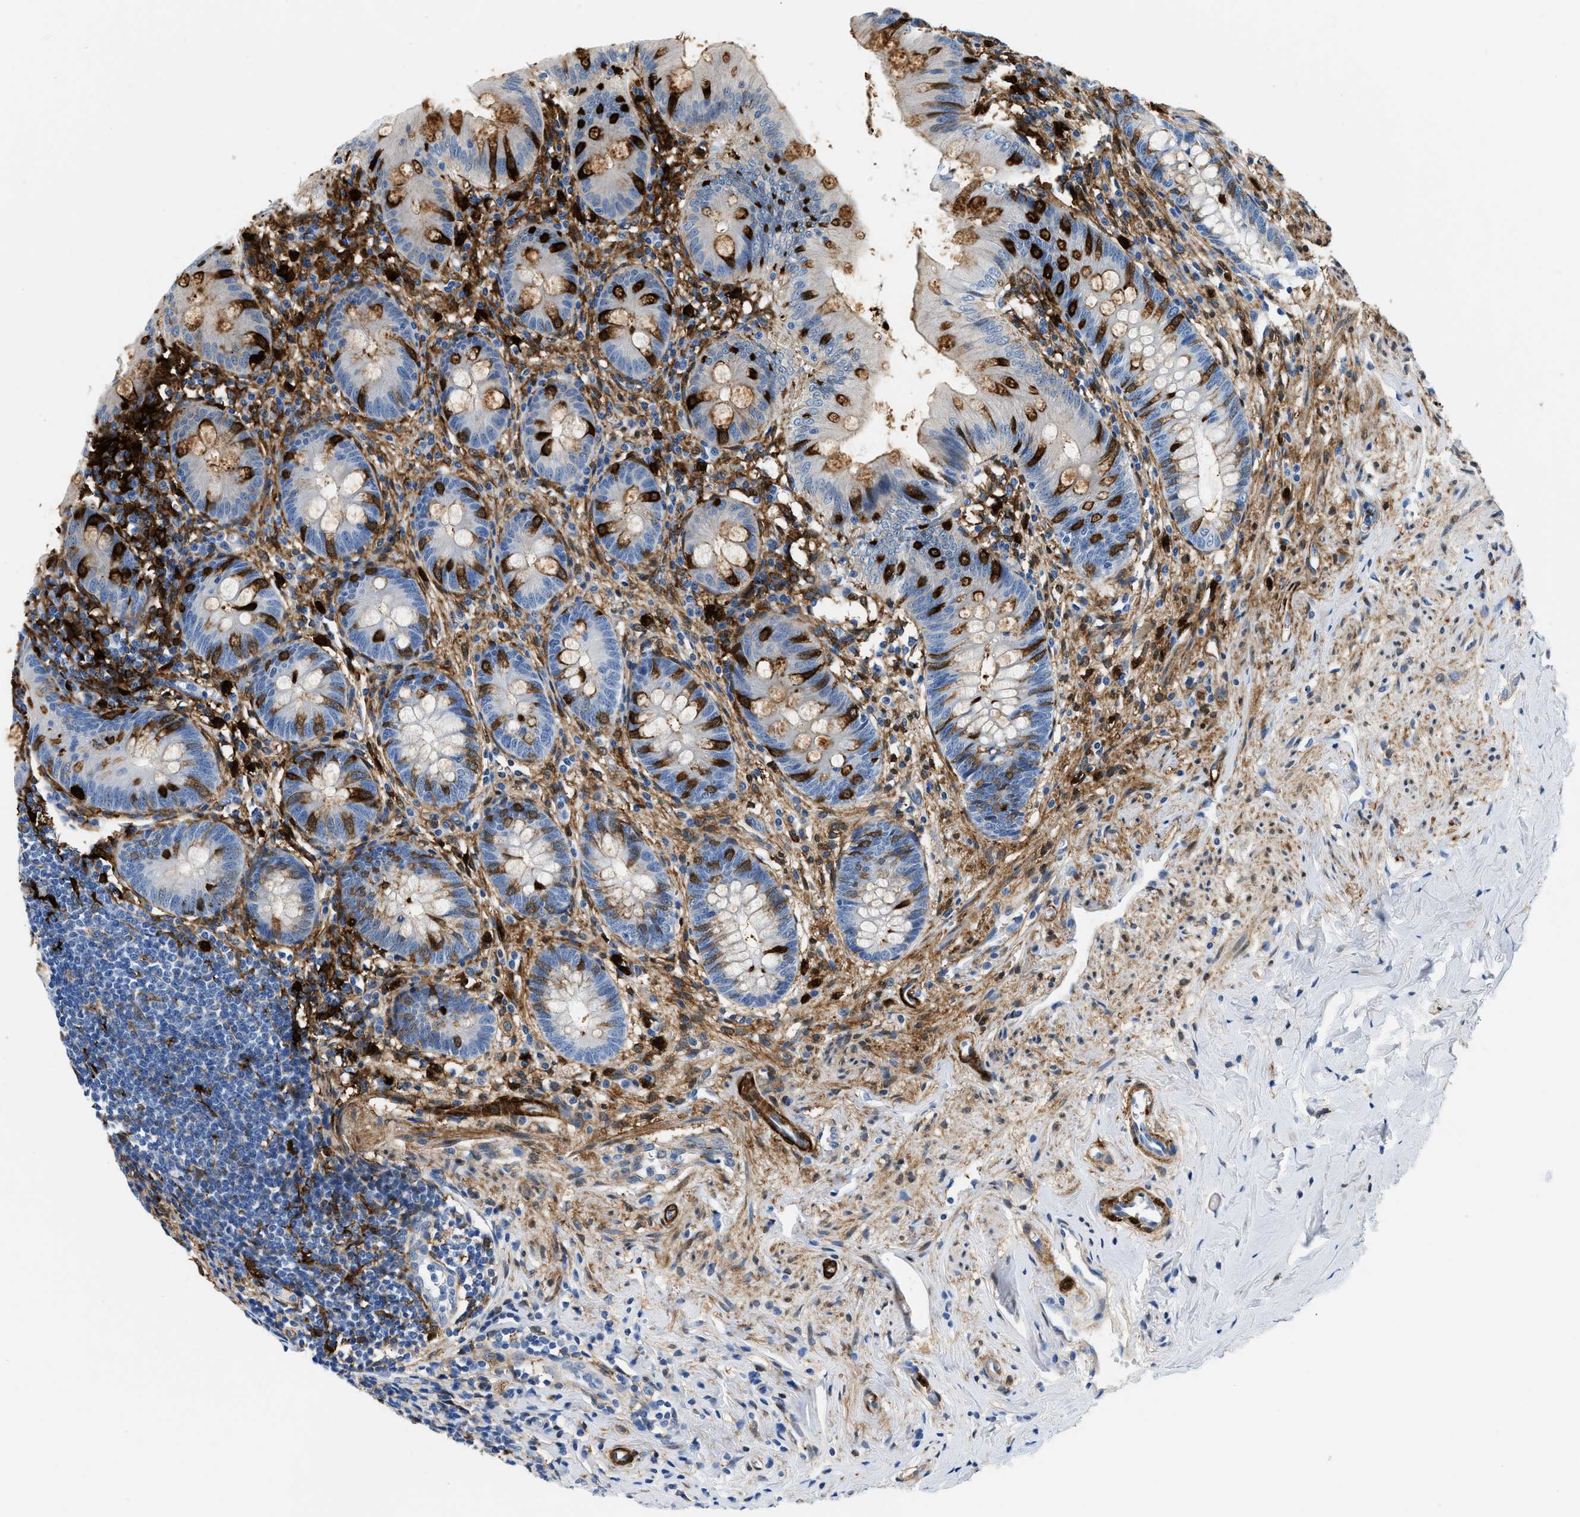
{"staining": {"intensity": "strong", "quantity": "<25%", "location": "cytoplasmic/membranous"}, "tissue": "appendix", "cell_type": "Glandular cells", "image_type": "normal", "snomed": [{"axis": "morphology", "description": "Normal tissue, NOS"}, {"axis": "topography", "description": "Appendix"}], "caption": "This histopathology image shows unremarkable appendix stained with immunohistochemistry (IHC) to label a protein in brown. The cytoplasmic/membranous of glandular cells show strong positivity for the protein. Nuclei are counter-stained blue.", "gene": "GSN", "patient": {"sex": "male", "age": 56}}